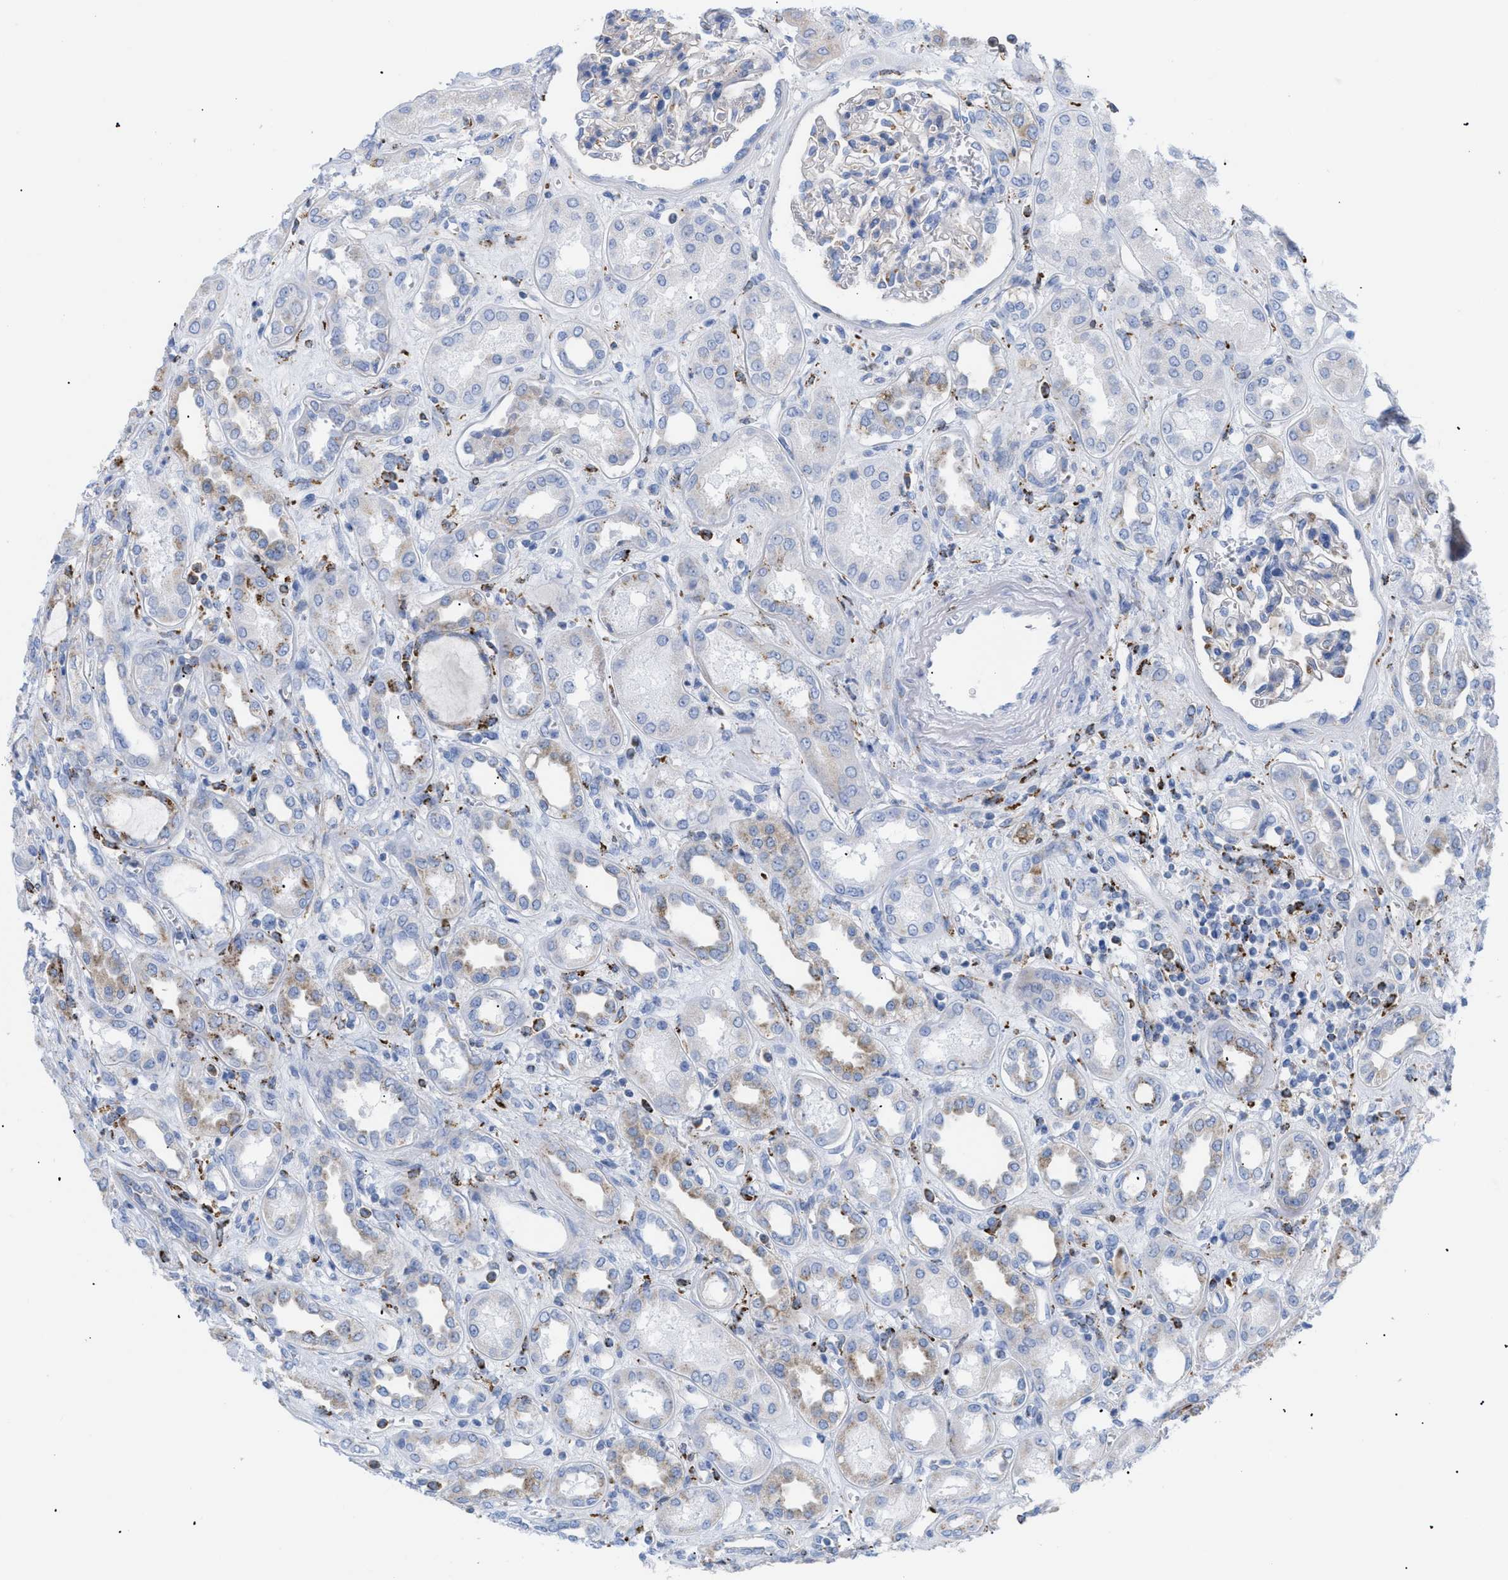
{"staining": {"intensity": "moderate", "quantity": "<25%", "location": "cytoplasmic/membranous"}, "tissue": "kidney", "cell_type": "Cells in glomeruli", "image_type": "normal", "snomed": [{"axis": "morphology", "description": "Normal tissue, NOS"}, {"axis": "topography", "description": "Kidney"}], "caption": "Protein analysis of benign kidney reveals moderate cytoplasmic/membranous positivity in approximately <25% of cells in glomeruli. (DAB (3,3'-diaminobenzidine) = brown stain, brightfield microscopy at high magnification).", "gene": "DRAM2", "patient": {"sex": "male", "age": 59}}